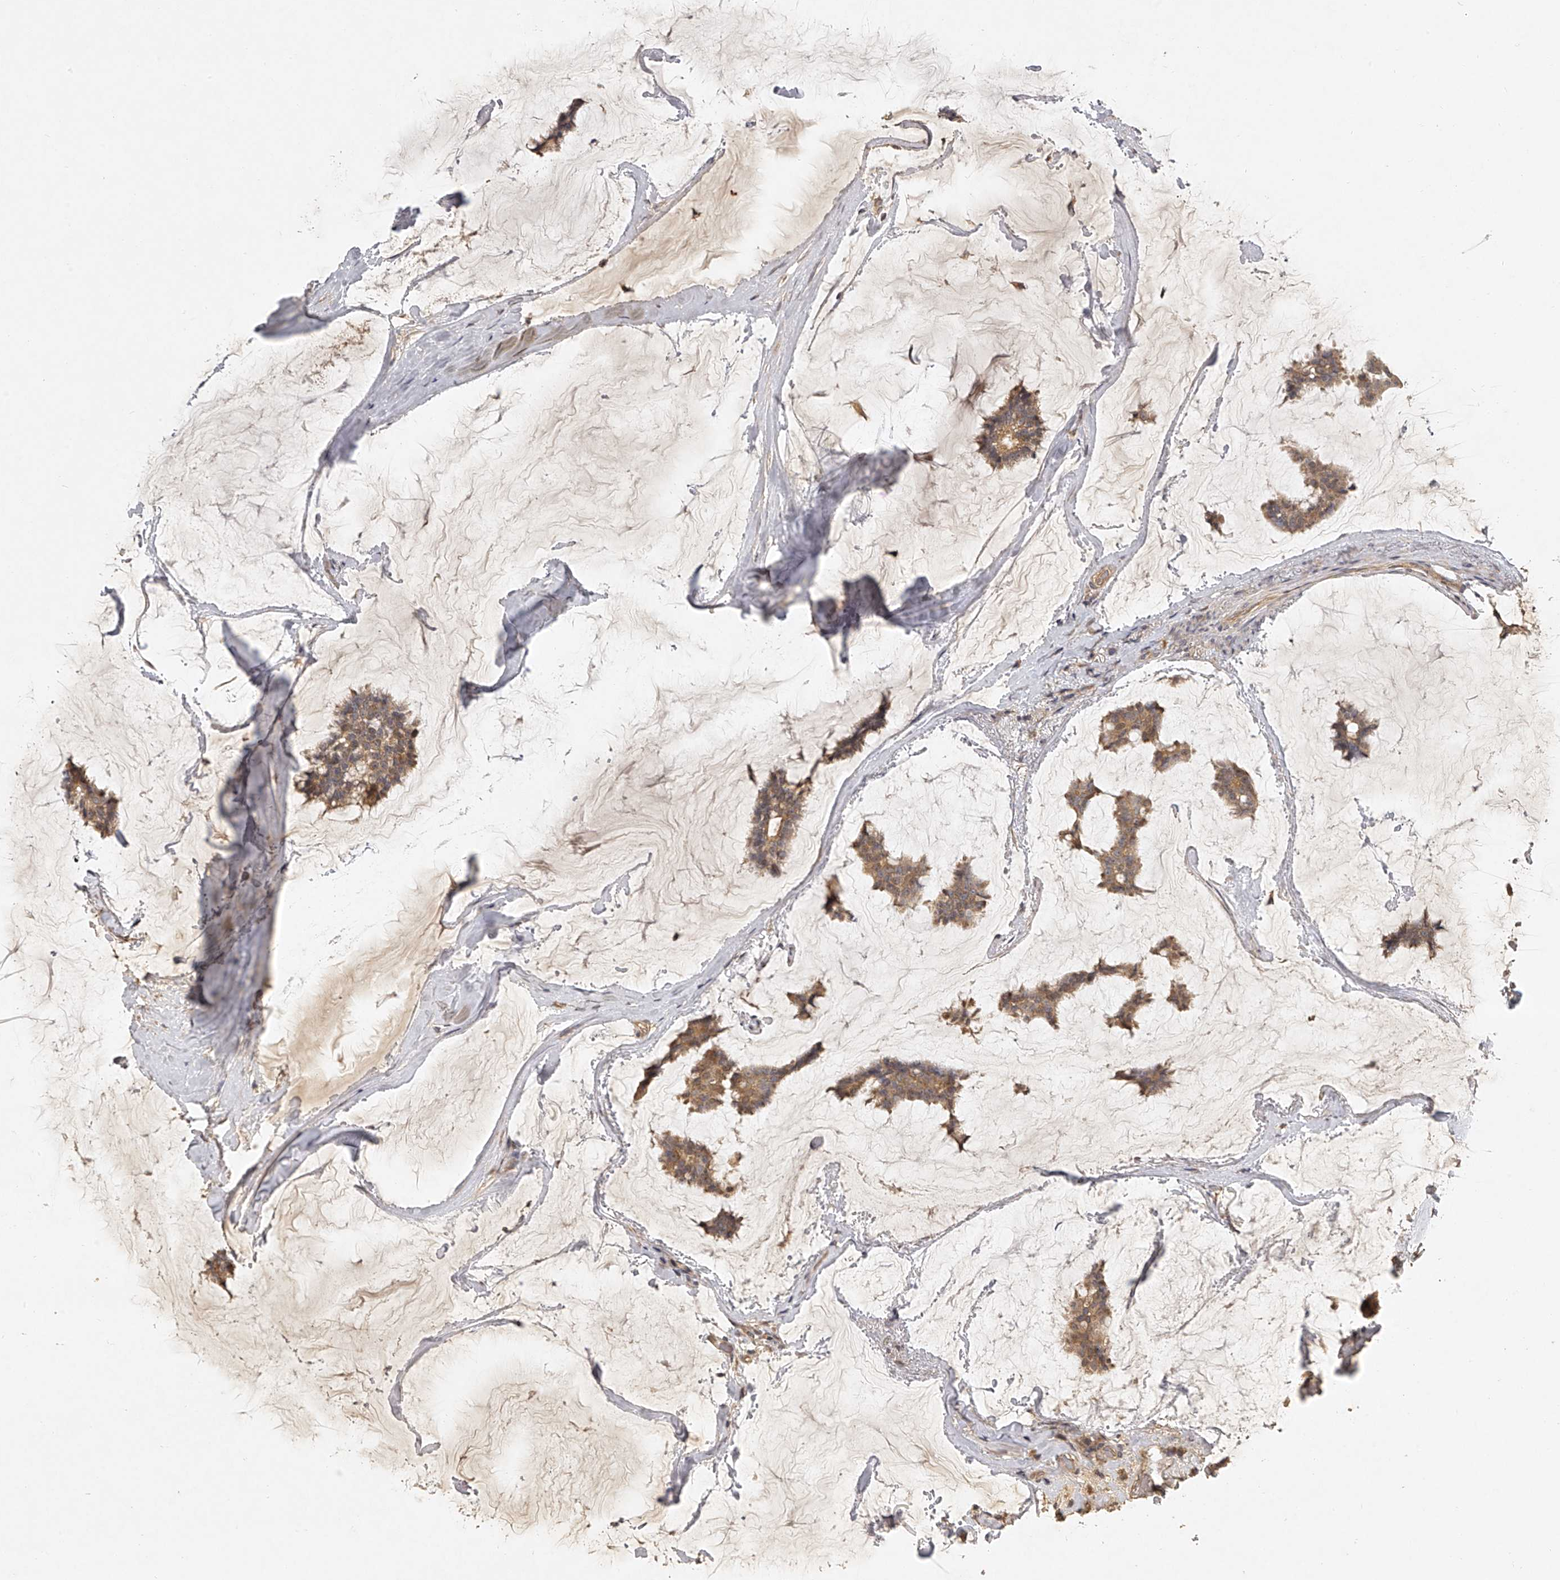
{"staining": {"intensity": "moderate", "quantity": ">75%", "location": "cytoplasmic/membranous"}, "tissue": "breast cancer", "cell_type": "Tumor cells", "image_type": "cancer", "snomed": [{"axis": "morphology", "description": "Duct carcinoma"}, {"axis": "topography", "description": "Breast"}], "caption": "A histopathology image of human invasive ductal carcinoma (breast) stained for a protein exhibits moderate cytoplasmic/membranous brown staining in tumor cells.", "gene": "NFS1", "patient": {"sex": "female", "age": 93}}